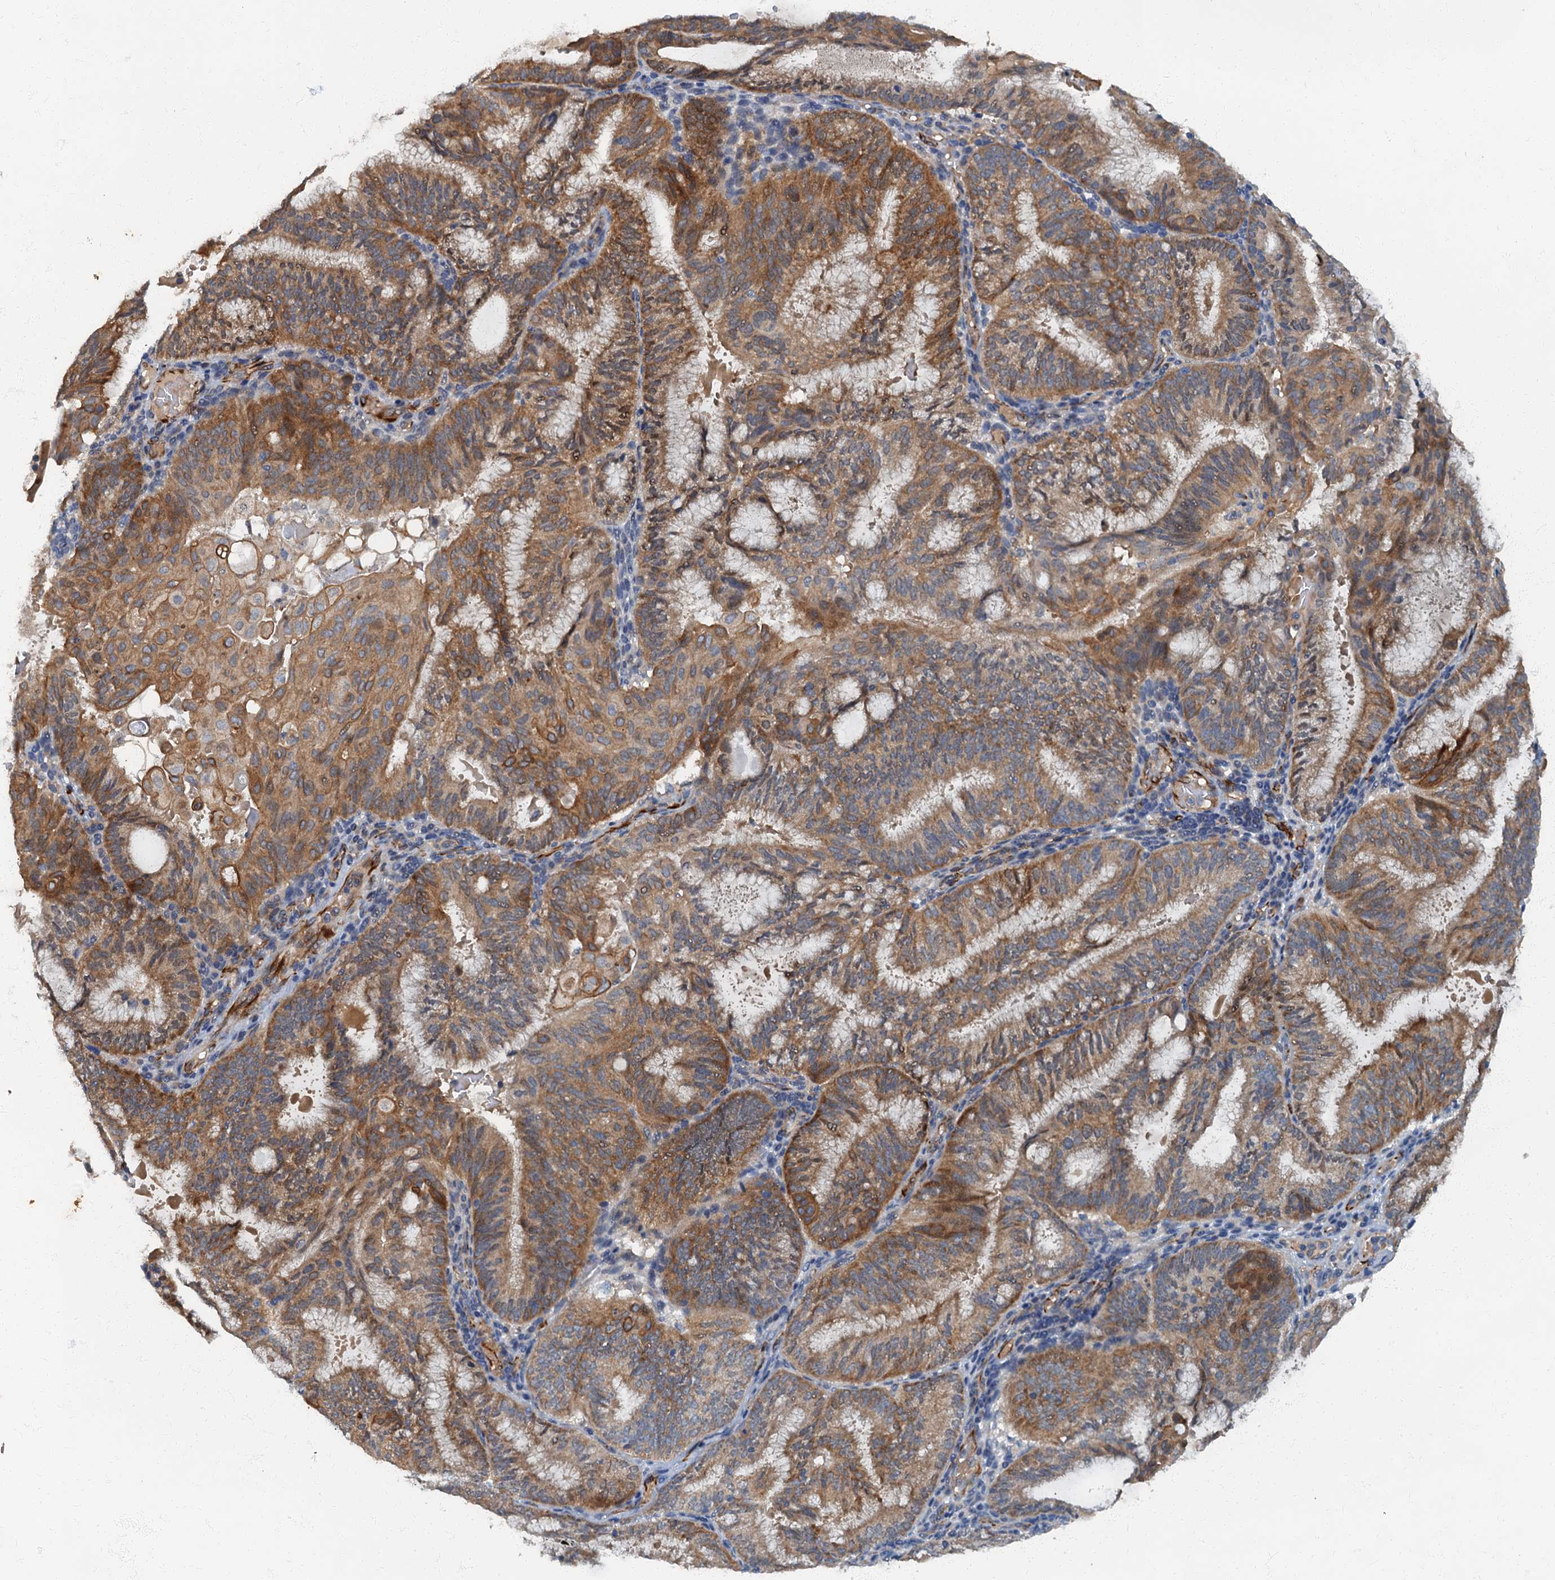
{"staining": {"intensity": "moderate", "quantity": ">75%", "location": "cytoplasmic/membranous"}, "tissue": "endometrial cancer", "cell_type": "Tumor cells", "image_type": "cancer", "snomed": [{"axis": "morphology", "description": "Adenocarcinoma, NOS"}, {"axis": "topography", "description": "Endometrium"}], "caption": "Tumor cells demonstrate moderate cytoplasmic/membranous positivity in approximately >75% of cells in endometrial cancer (adenocarcinoma). Nuclei are stained in blue.", "gene": "ARL11", "patient": {"sex": "female", "age": 49}}